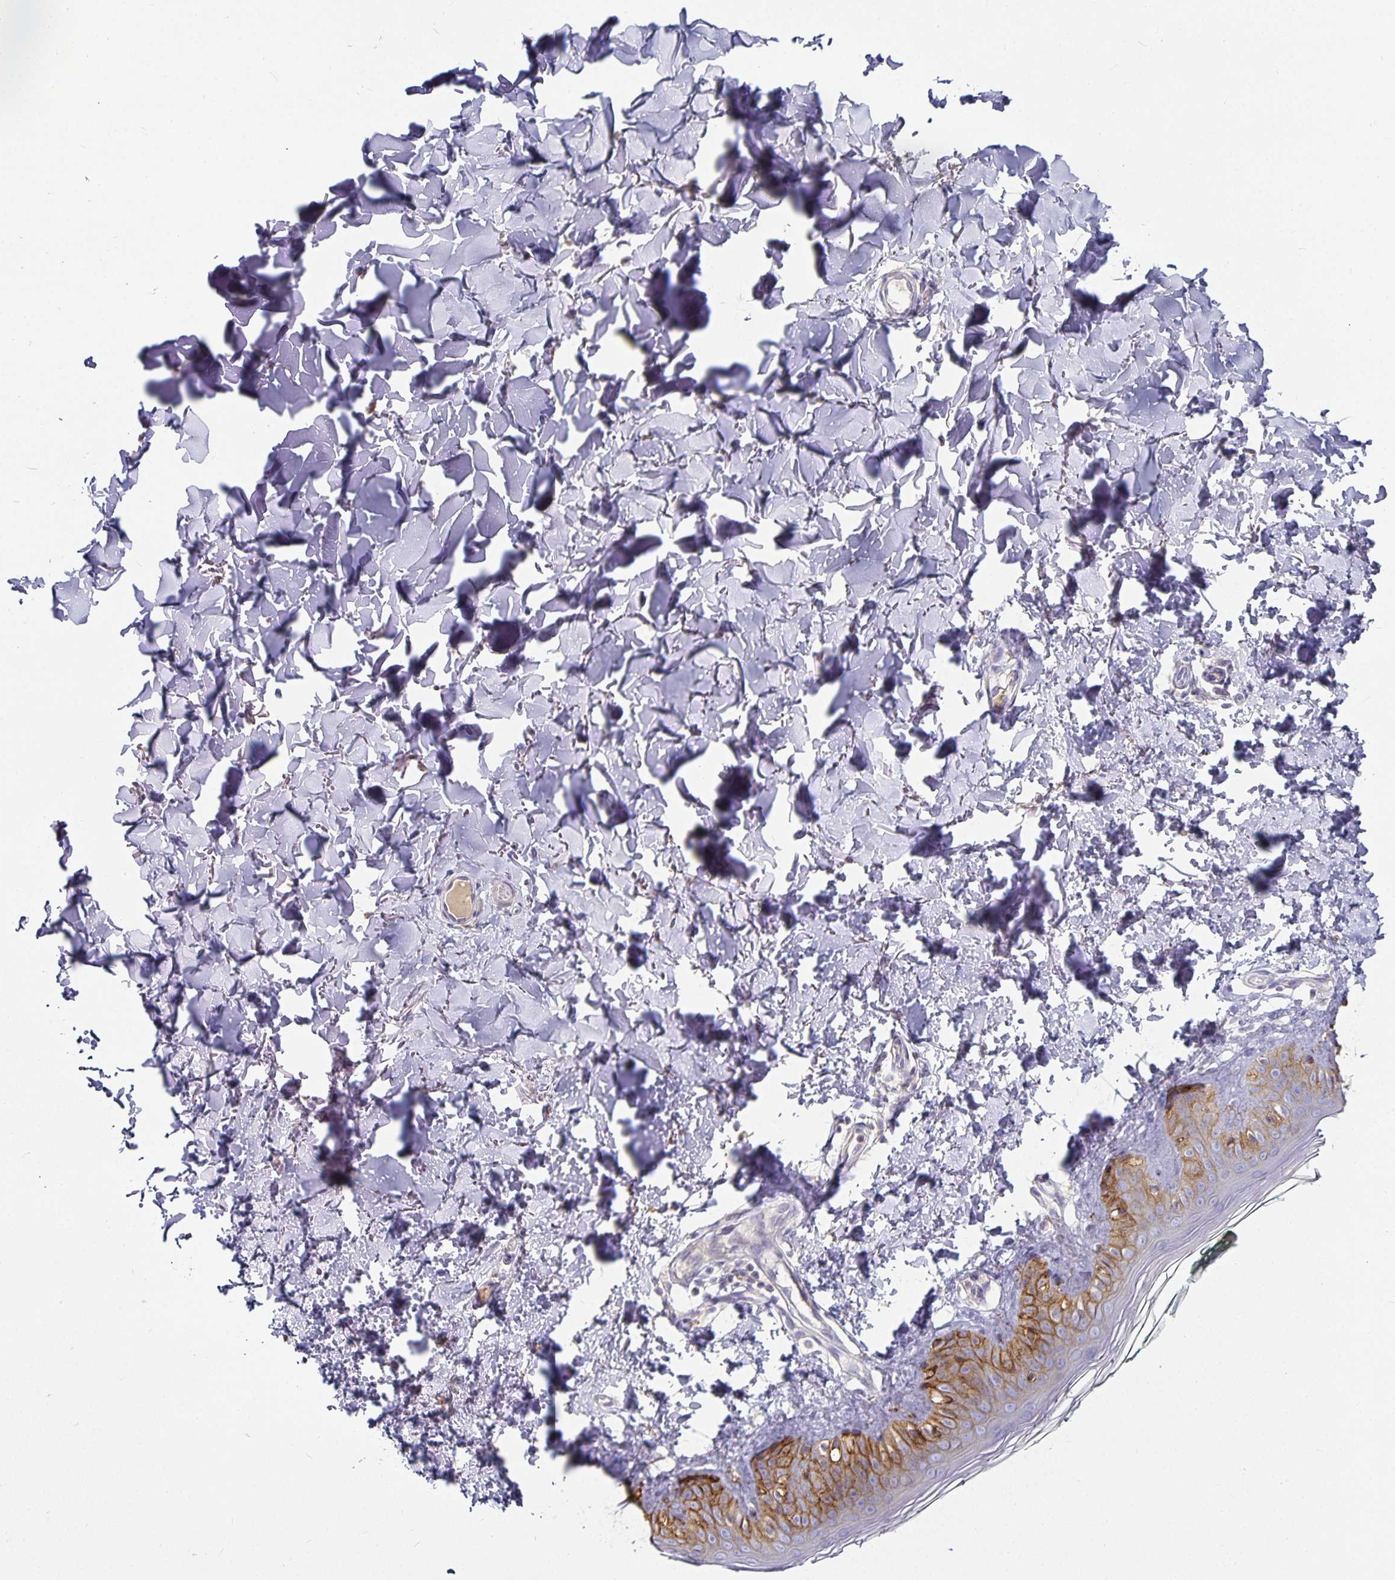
{"staining": {"intensity": "weak", "quantity": "<25%", "location": "cytoplasmic/membranous"}, "tissue": "skin", "cell_type": "Fibroblasts", "image_type": "normal", "snomed": [{"axis": "morphology", "description": "Normal tissue, NOS"}, {"axis": "topography", "description": "Skin"}, {"axis": "topography", "description": "Peripheral nerve tissue"}], "caption": "DAB immunohistochemical staining of unremarkable skin reveals no significant staining in fibroblasts.", "gene": "CA12", "patient": {"sex": "female", "age": 45}}